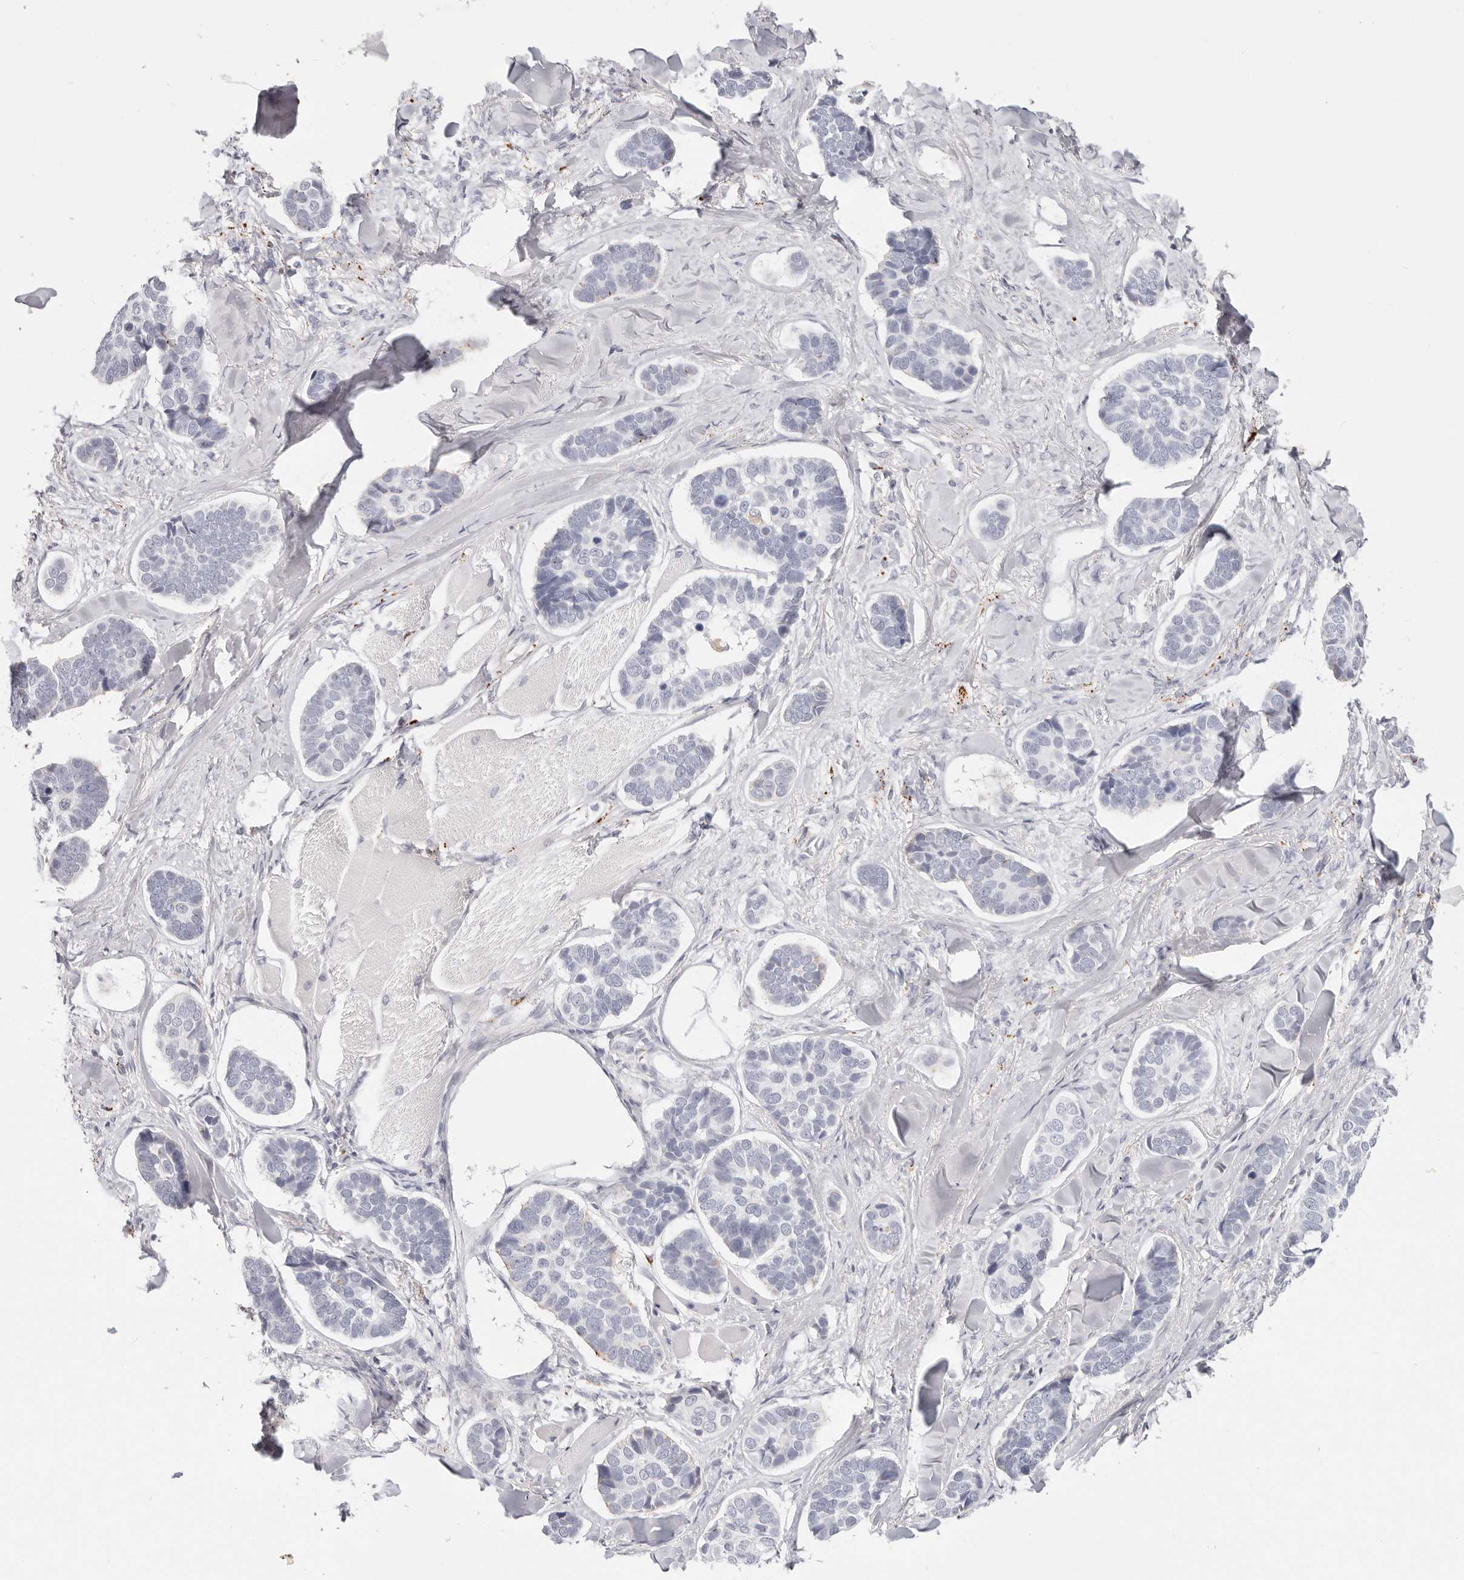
{"staining": {"intensity": "negative", "quantity": "none", "location": "none"}, "tissue": "skin cancer", "cell_type": "Tumor cells", "image_type": "cancer", "snomed": [{"axis": "morphology", "description": "Basal cell carcinoma"}, {"axis": "topography", "description": "Skin"}], "caption": "Tumor cells show no significant protein staining in skin basal cell carcinoma.", "gene": "STKLD1", "patient": {"sex": "male", "age": 62}}